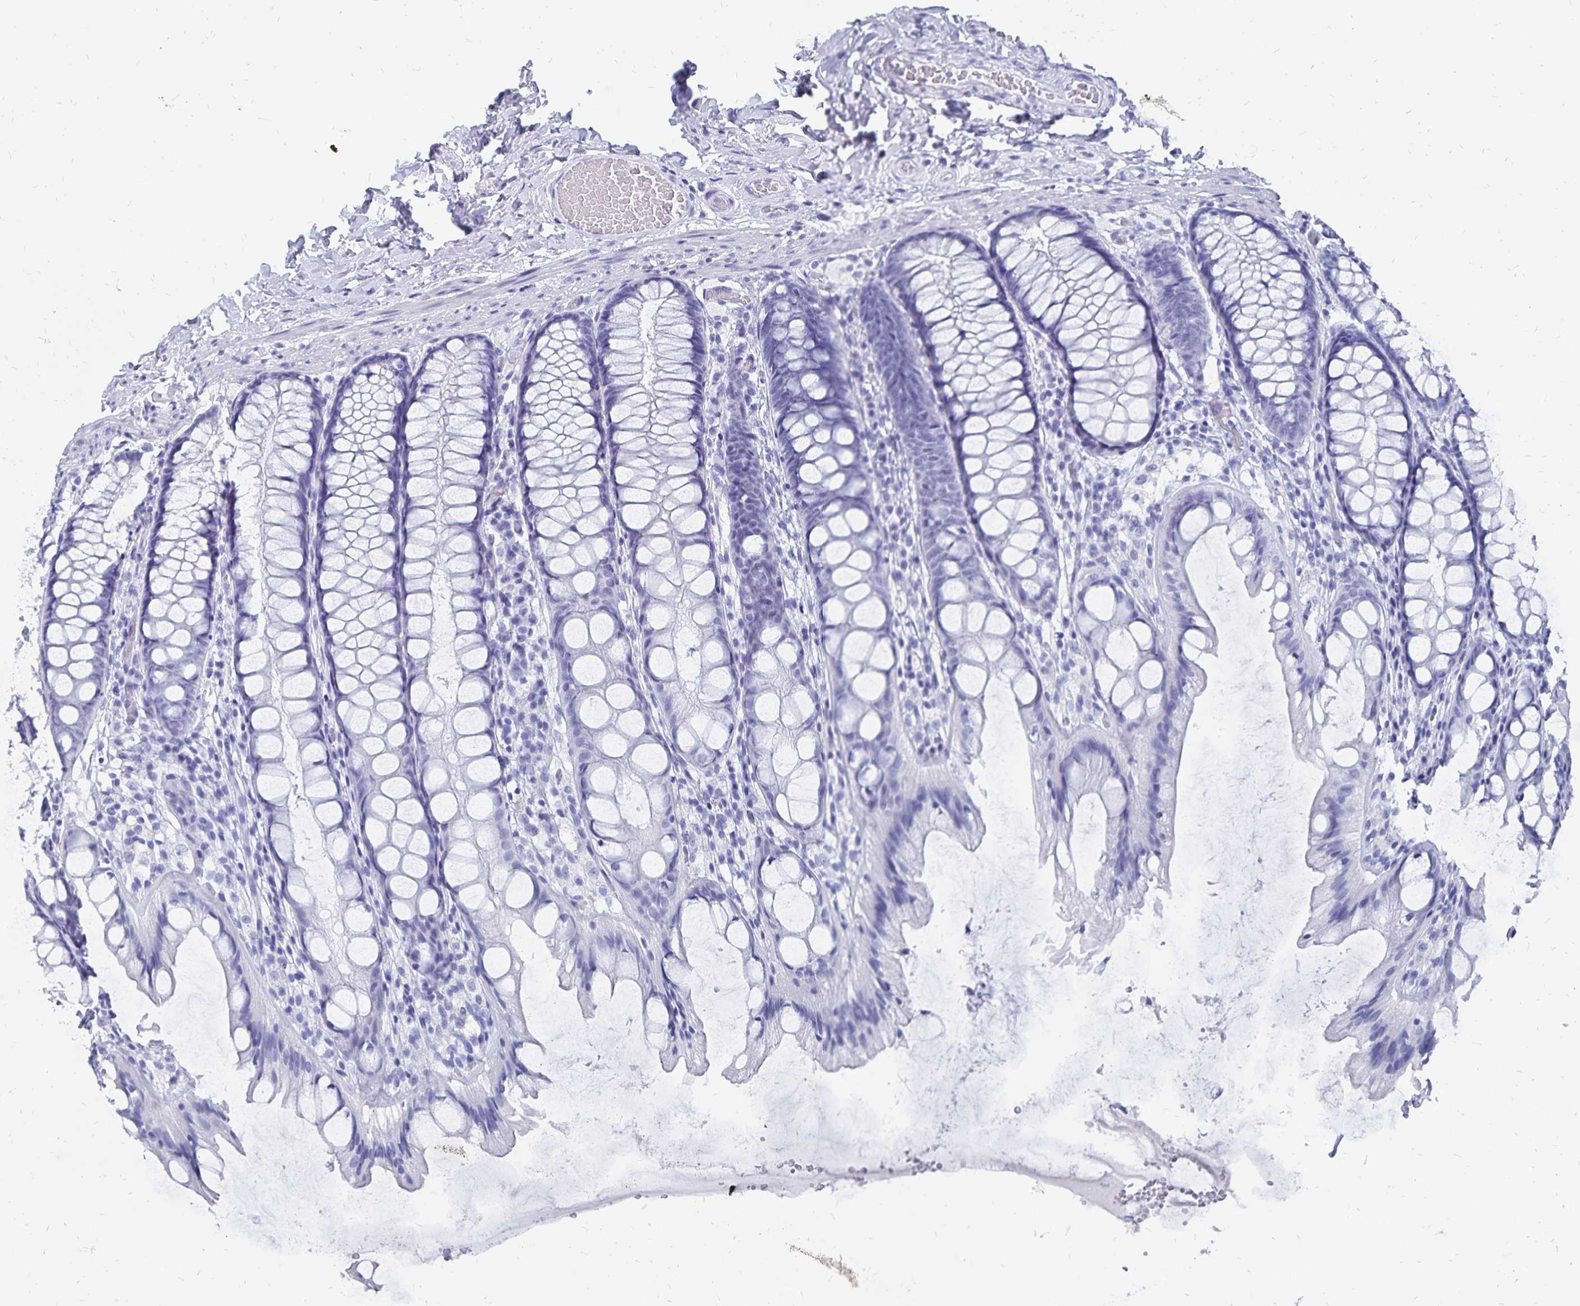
{"staining": {"intensity": "negative", "quantity": "none", "location": "none"}, "tissue": "colon", "cell_type": "Endothelial cells", "image_type": "normal", "snomed": [{"axis": "morphology", "description": "Normal tissue, NOS"}, {"axis": "topography", "description": "Colon"}], "caption": "Immunohistochemistry (IHC) histopathology image of benign colon: colon stained with DAB (3,3'-diaminobenzidine) shows no significant protein staining in endothelial cells.", "gene": "ADH1A", "patient": {"sex": "male", "age": 47}}